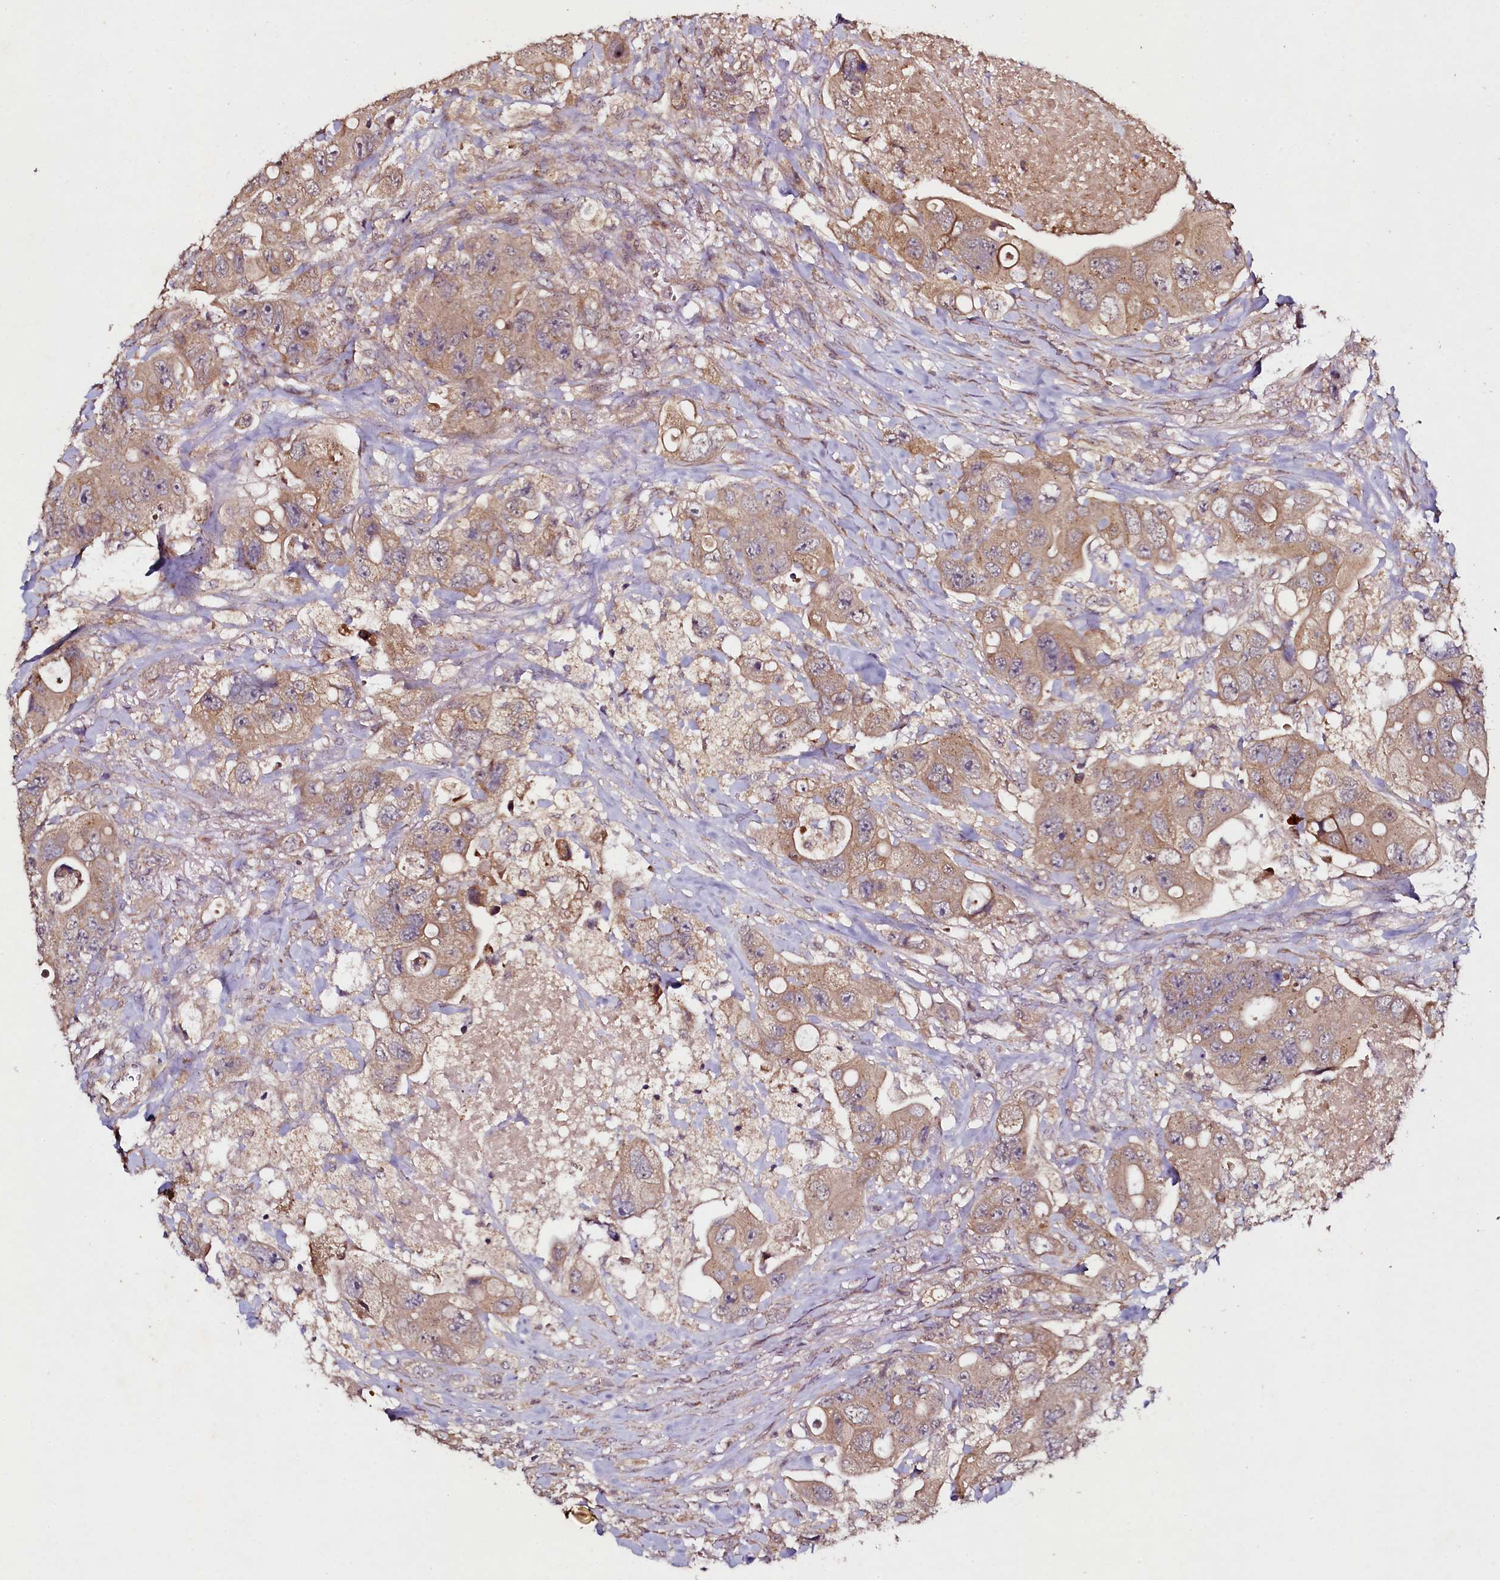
{"staining": {"intensity": "moderate", "quantity": ">75%", "location": "cytoplasmic/membranous"}, "tissue": "colorectal cancer", "cell_type": "Tumor cells", "image_type": "cancer", "snomed": [{"axis": "morphology", "description": "Adenocarcinoma, NOS"}, {"axis": "topography", "description": "Colon"}], "caption": "The micrograph exhibits a brown stain indicating the presence of a protein in the cytoplasmic/membranous of tumor cells in colorectal cancer.", "gene": "SEC24C", "patient": {"sex": "female", "age": 46}}